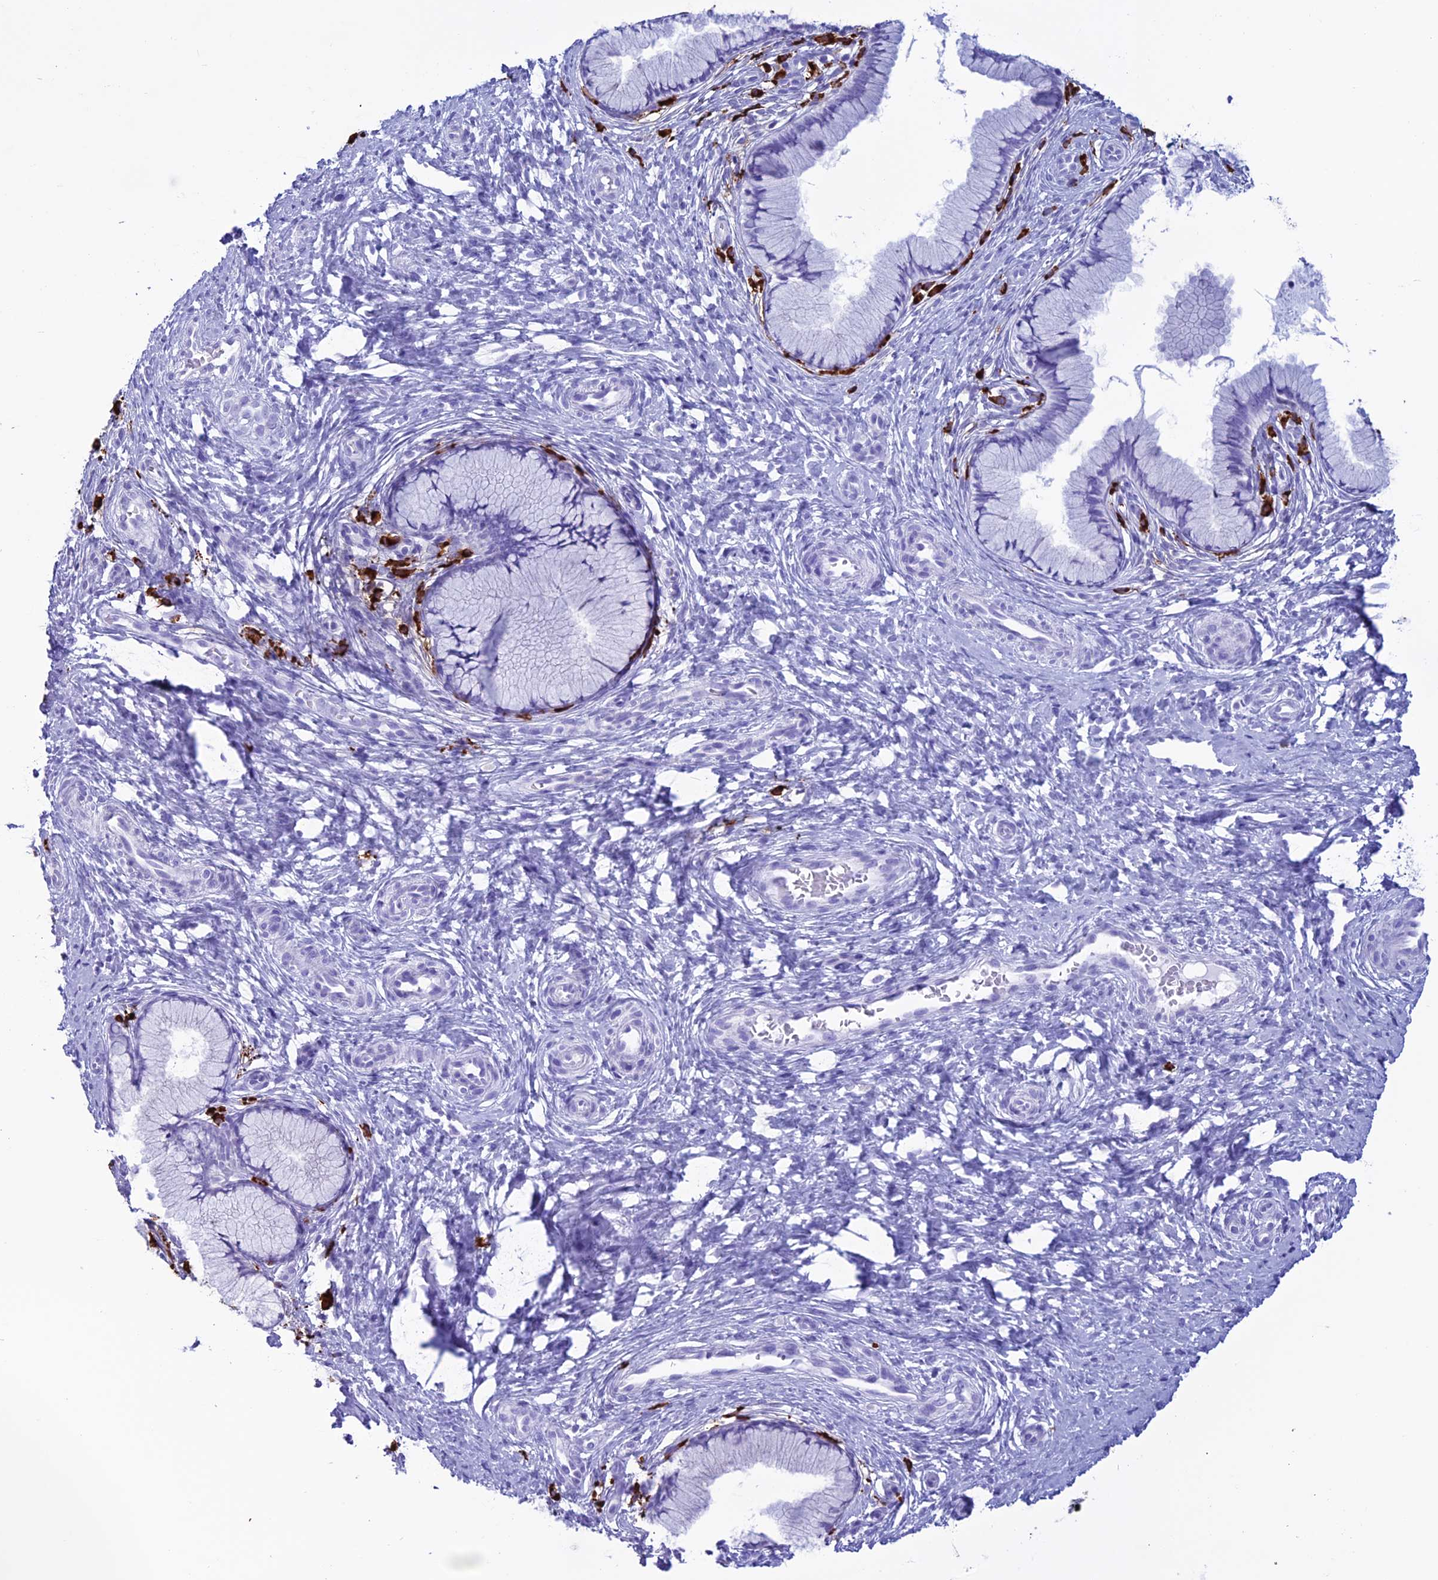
{"staining": {"intensity": "negative", "quantity": "none", "location": "none"}, "tissue": "cervix", "cell_type": "Glandular cells", "image_type": "normal", "snomed": [{"axis": "morphology", "description": "Normal tissue, NOS"}, {"axis": "topography", "description": "Cervix"}], "caption": "Immunohistochemistry (IHC) image of normal cervix stained for a protein (brown), which reveals no expression in glandular cells. The staining is performed using DAB (3,3'-diaminobenzidine) brown chromogen with nuclei counter-stained in using hematoxylin.", "gene": "MZB1", "patient": {"sex": "female", "age": 36}}